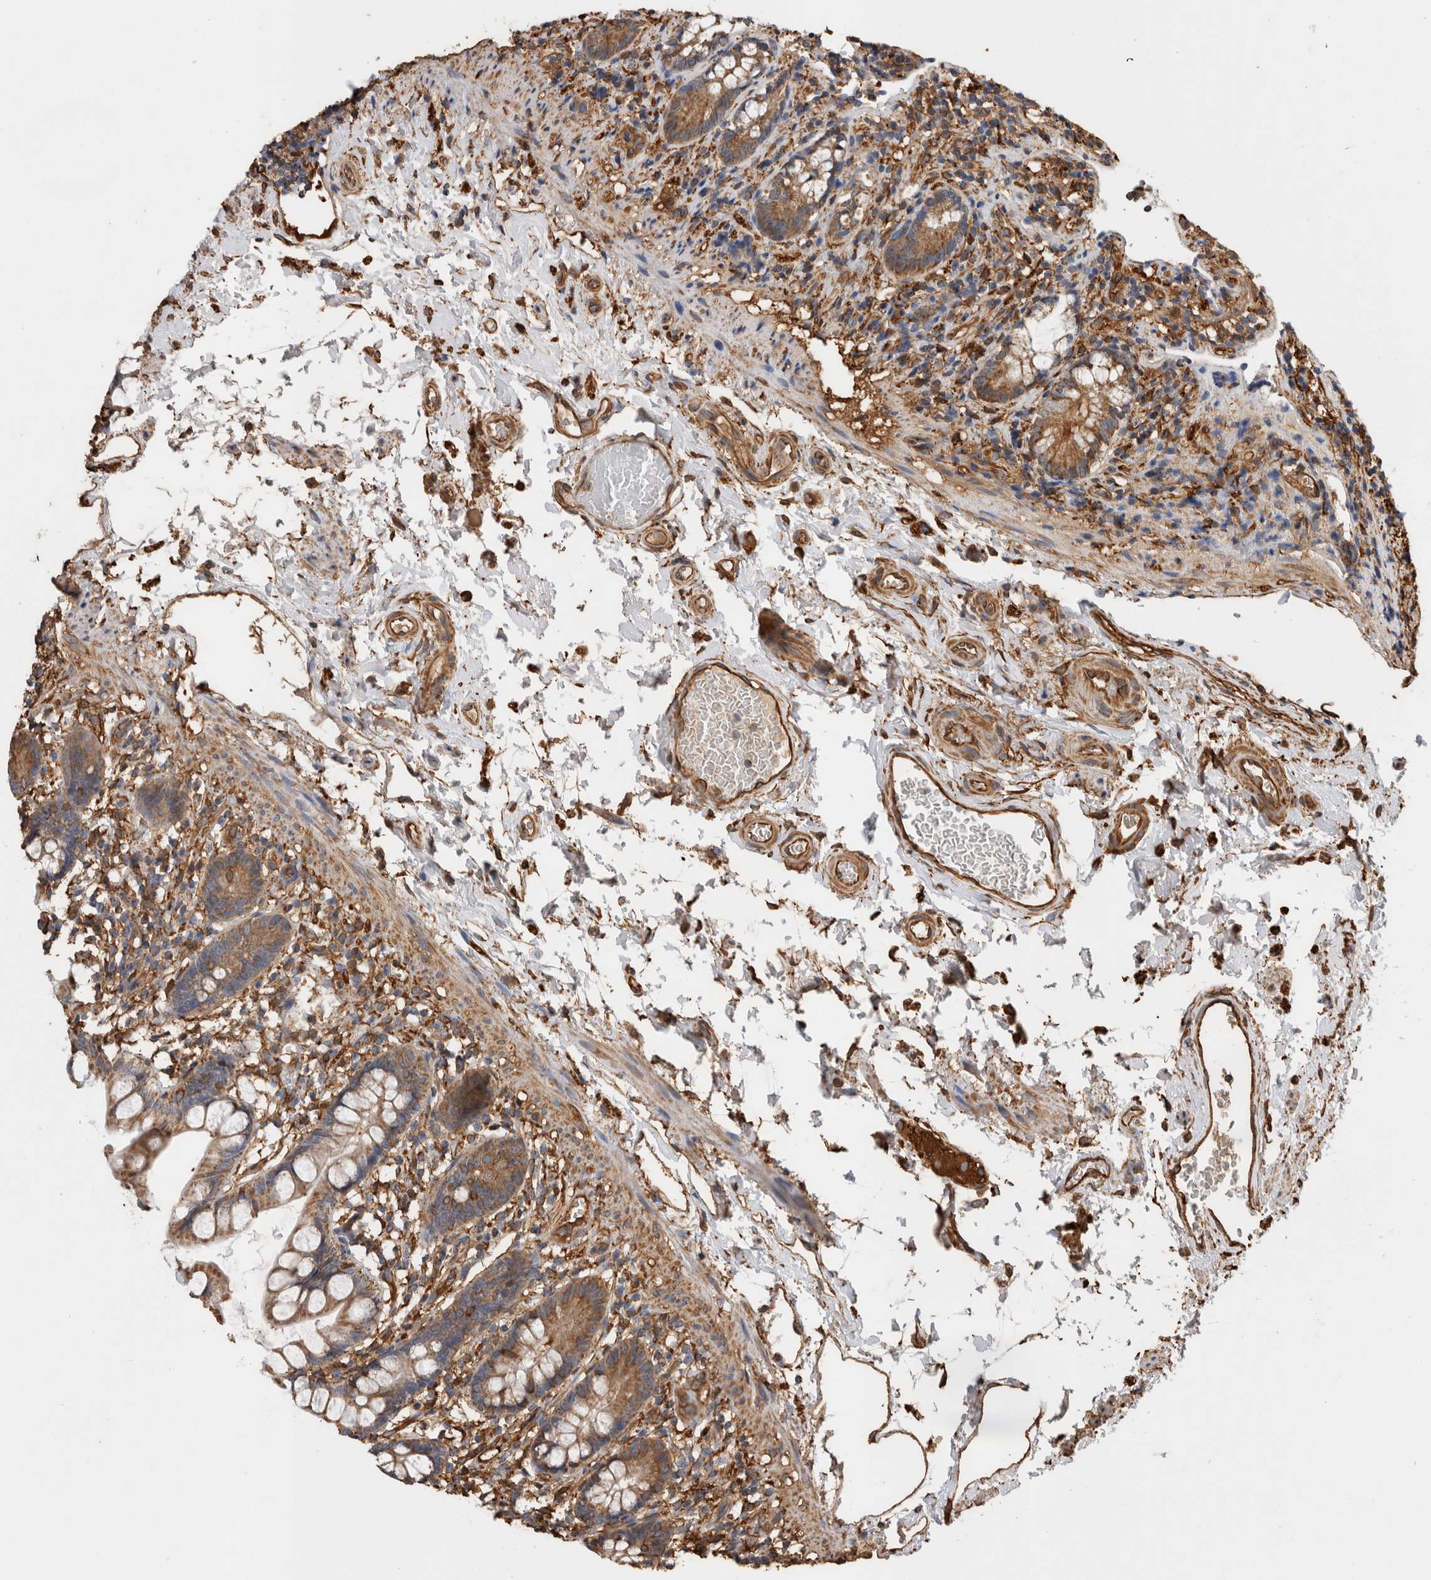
{"staining": {"intensity": "moderate", "quantity": ">75%", "location": "cytoplasmic/membranous"}, "tissue": "small intestine", "cell_type": "Glandular cells", "image_type": "normal", "snomed": [{"axis": "morphology", "description": "Normal tissue, NOS"}, {"axis": "topography", "description": "Small intestine"}], "caption": "A medium amount of moderate cytoplasmic/membranous expression is present in approximately >75% of glandular cells in normal small intestine.", "gene": "ZNF397", "patient": {"sex": "female", "age": 84}}